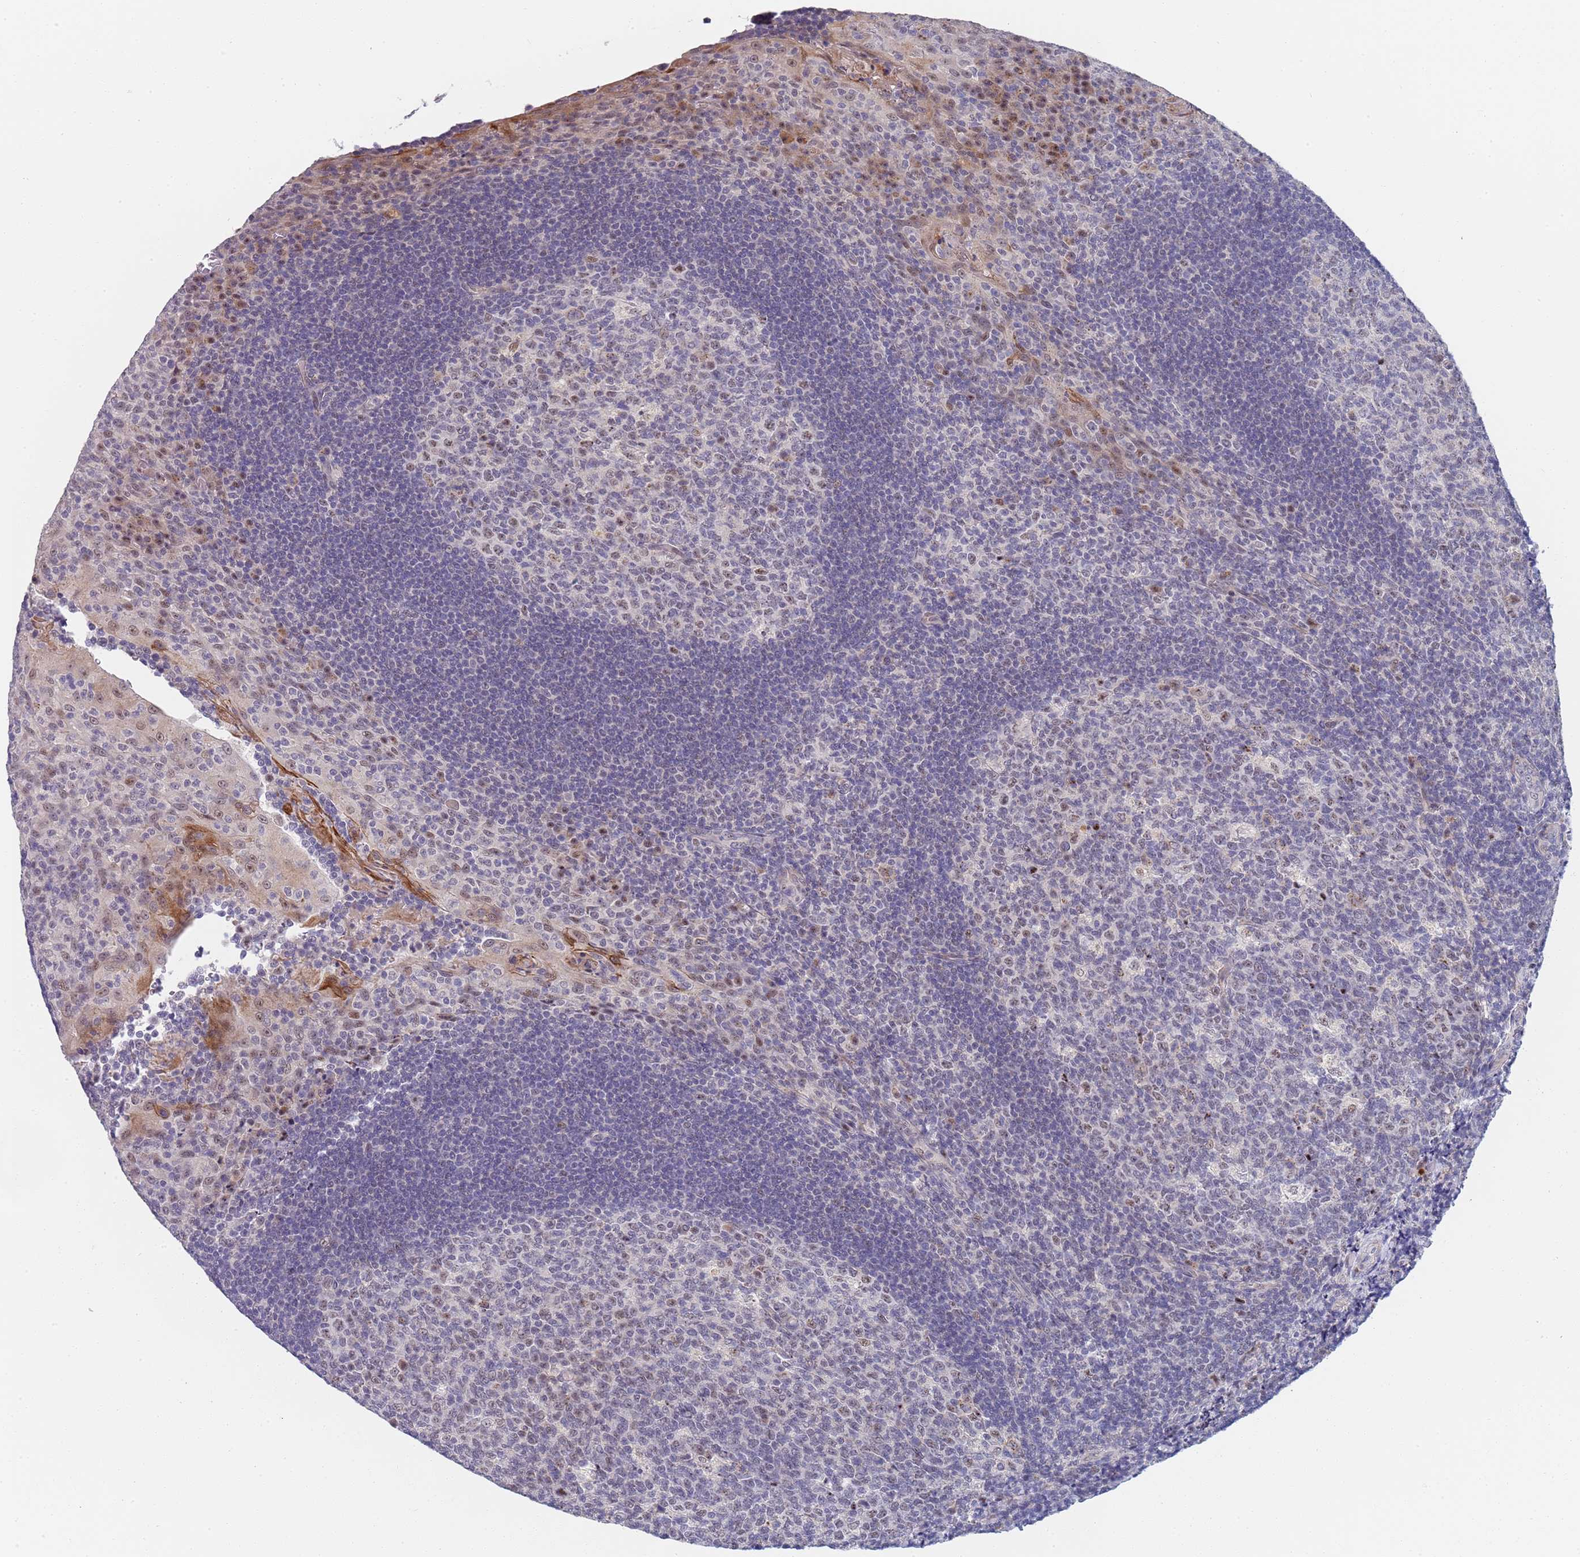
{"staining": {"intensity": "weak", "quantity": "<25%", "location": "nuclear"}, "tissue": "tonsil", "cell_type": "Germinal center cells", "image_type": "normal", "snomed": [{"axis": "morphology", "description": "Normal tissue, NOS"}, {"axis": "topography", "description": "Tonsil"}], "caption": "This is an IHC micrograph of unremarkable human tonsil. There is no staining in germinal center cells.", "gene": "PLCL2", "patient": {"sex": "male", "age": 17}}